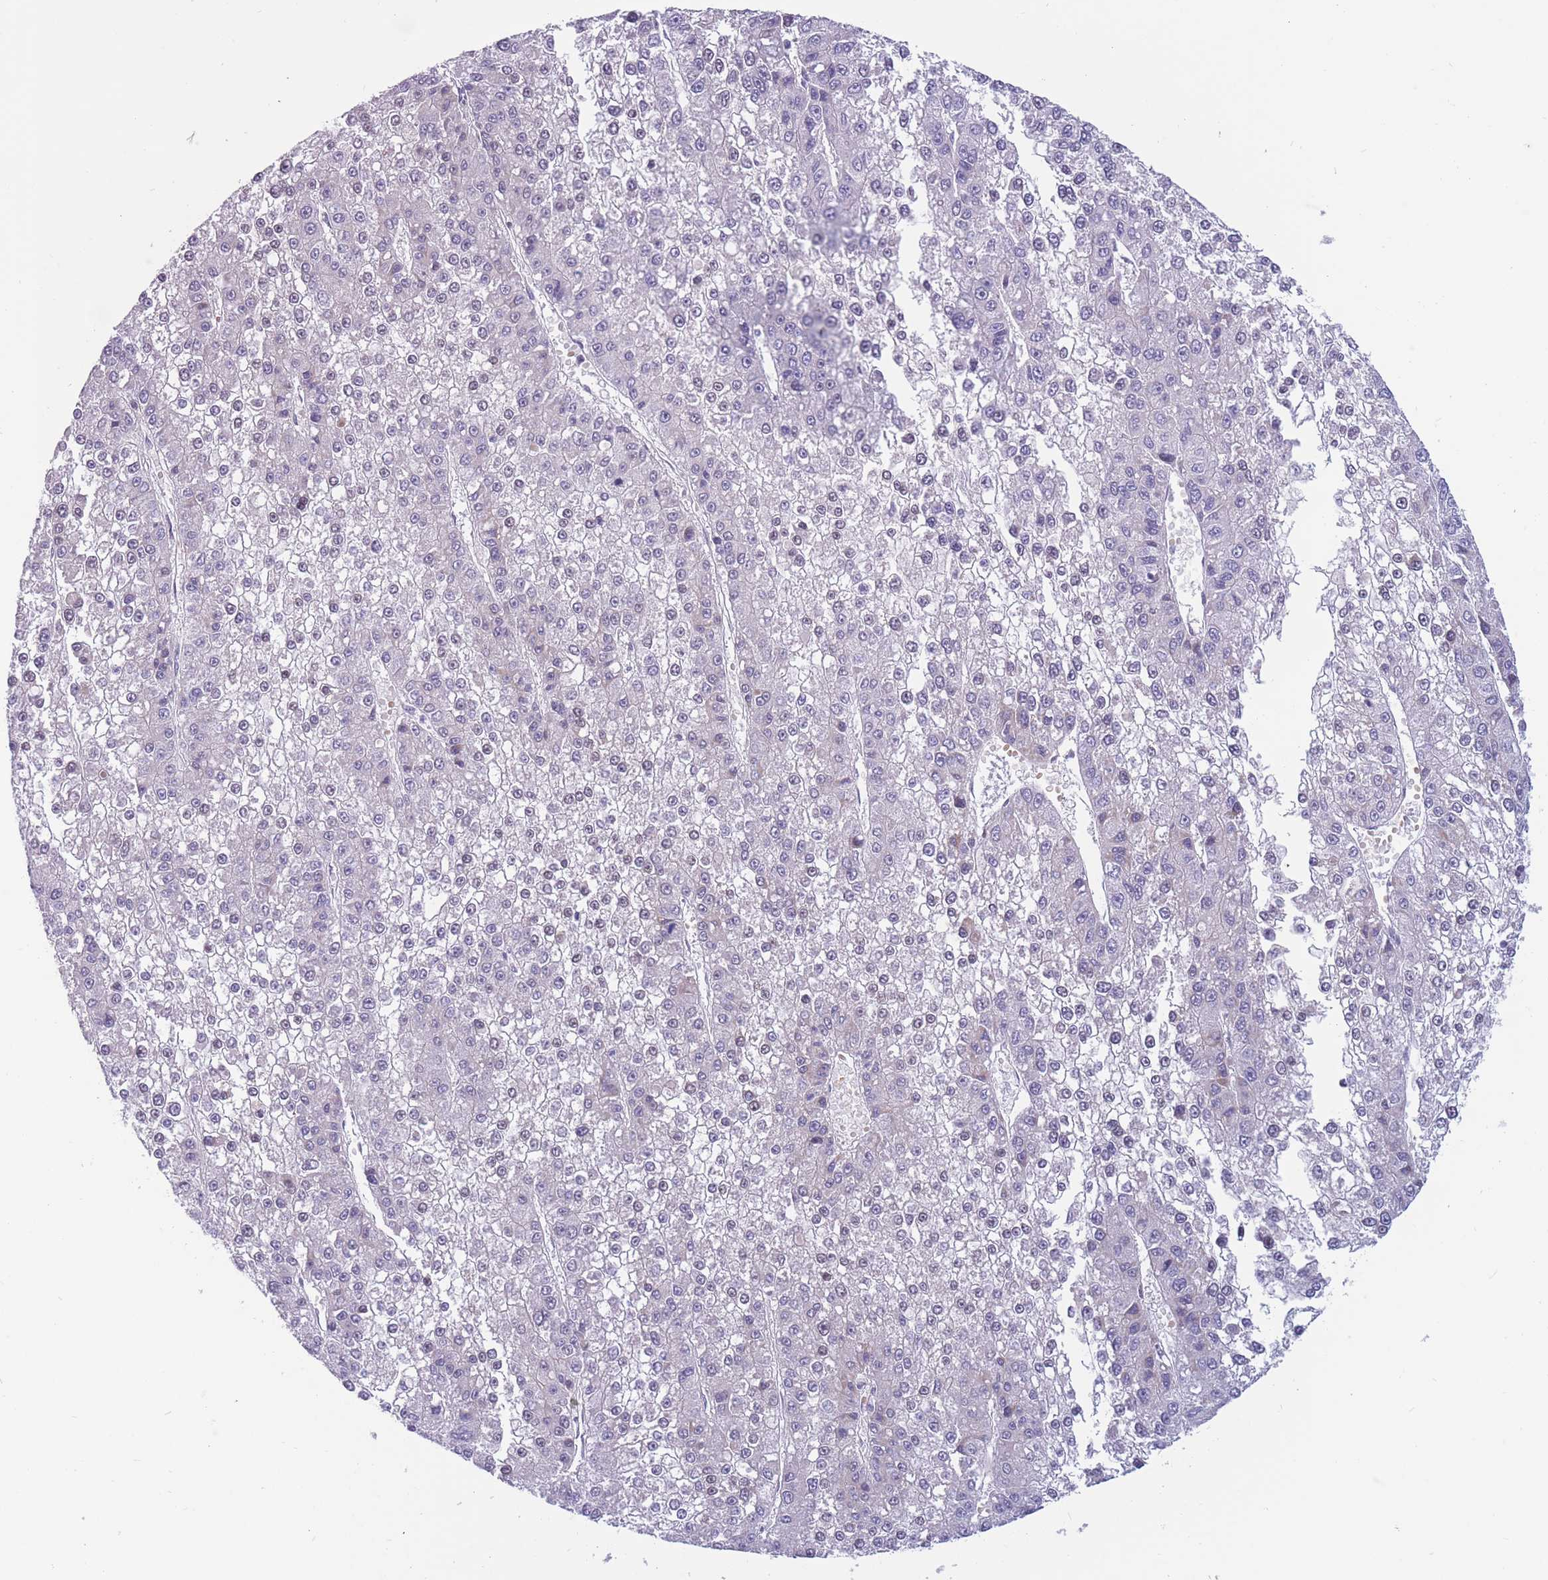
{"staining": {"intensity": "negative", "quantity": "none", "location": "none"}, "tissue": "liver cancer", "cell_type": "Tumor cells", "image_type": "cancer", "snomed": [{"axis": "morphology", "description": "Carcinoma, Hepatocellular, NOS"}, {"axis": "topography", "description": "Liver"}], "caption": "This is a image of IHC staining of liver cancer, which shows no staining in tumor cells. Brightfield microscopy of IHC stained with DAB (brown) and hematoxylin (blue), captured at high magnification.", "gene": "BCL9L", "patient": {"sex": "female", "age": 73}}